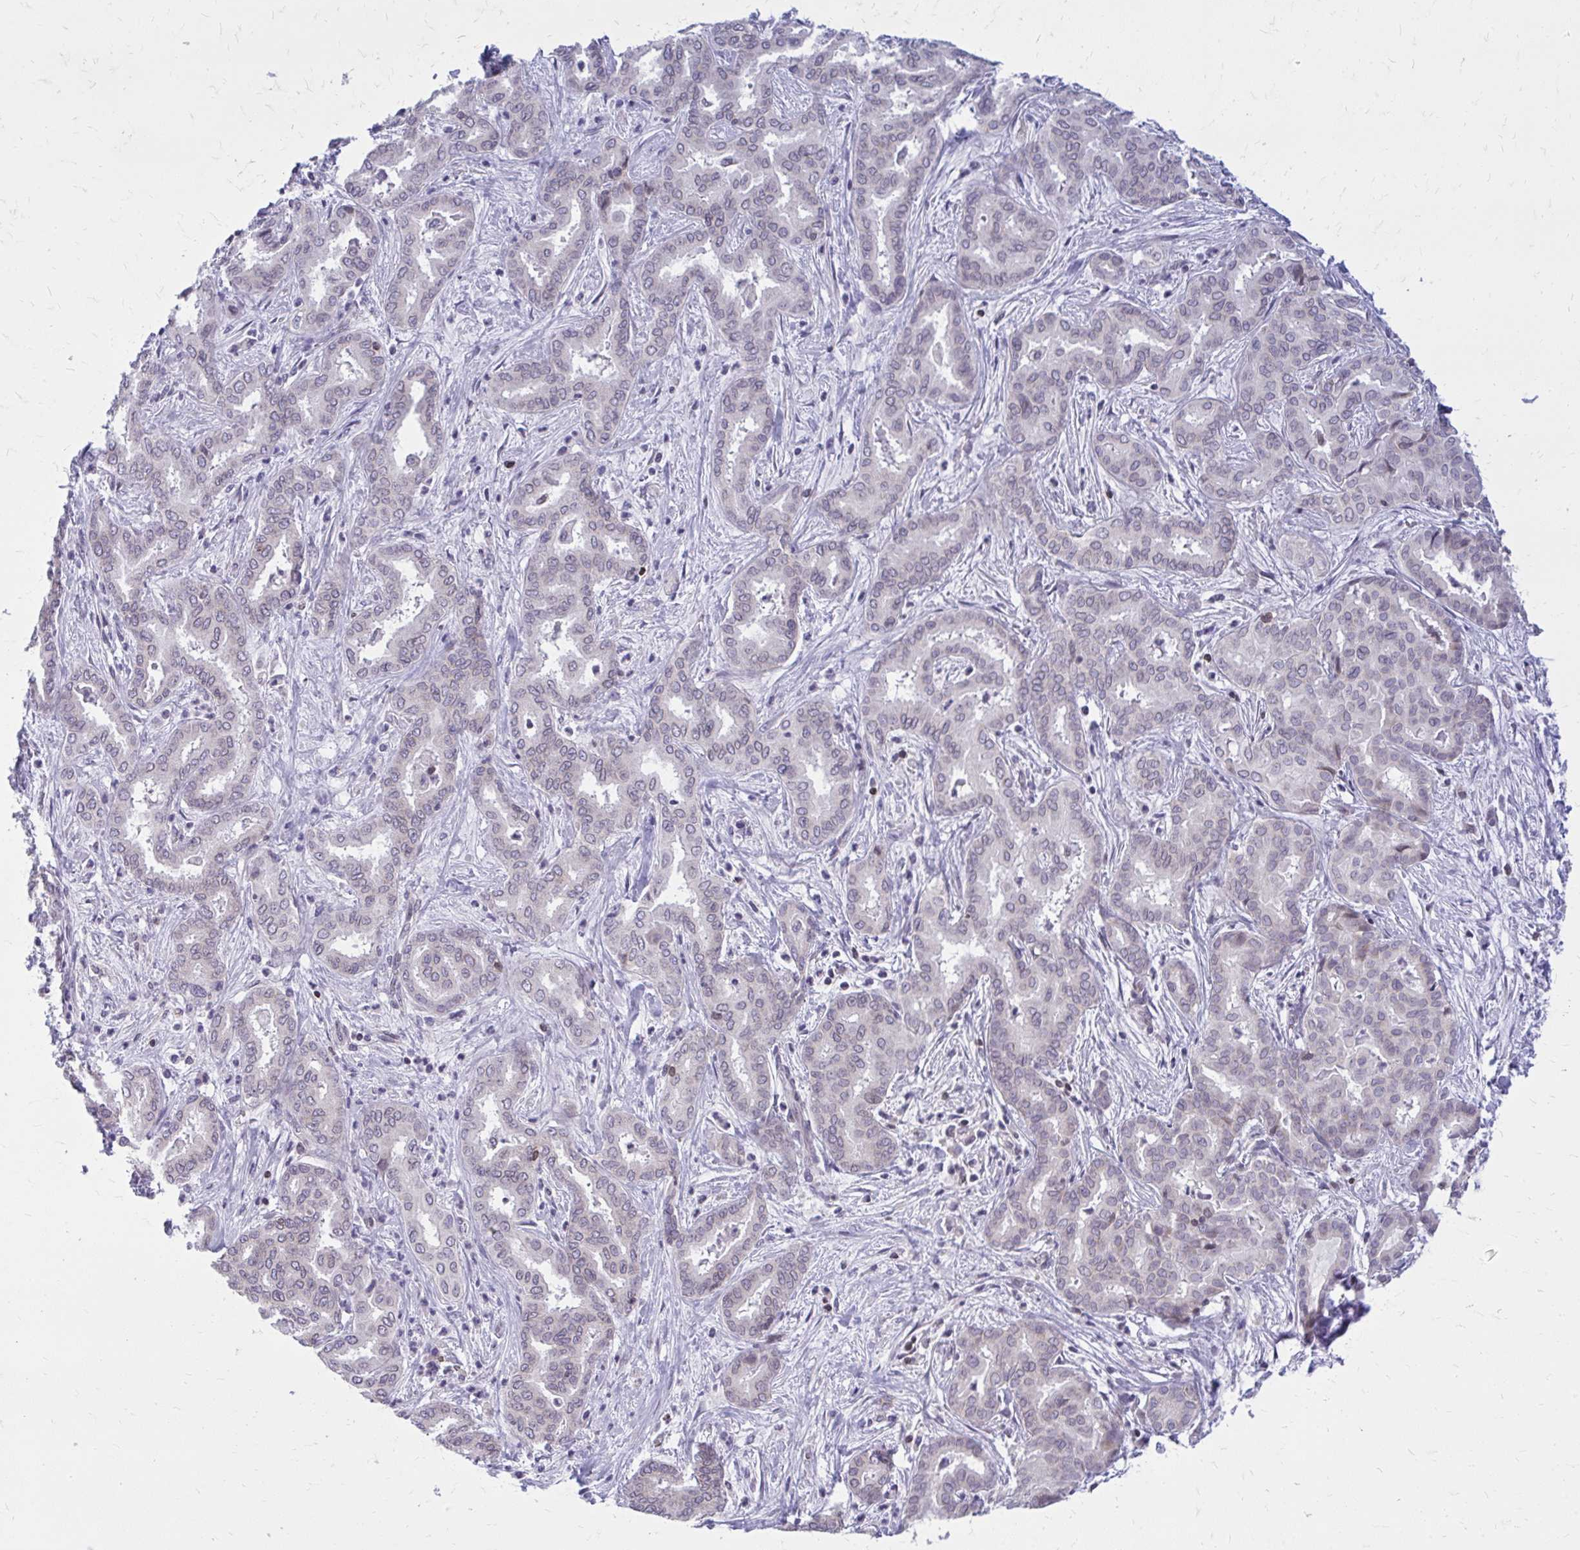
{"staining": {"intensity": "negative", "quantity": "none", "location": "none"}, "tissue": "liver cancer", "cell_type": "Tumor cells", "image_type": "cancer", "snomed": [{"axis": "morphology", "description": "Cholangiocarcinoma"}, {"axis": "topography", "description": "Liver"}], "caption": "Tumor cells show no significant protein positivity in liver cholangiocarcinoma.", "gene": "RPS6KA2", "patient": {"sex": "female", "age": 64}}